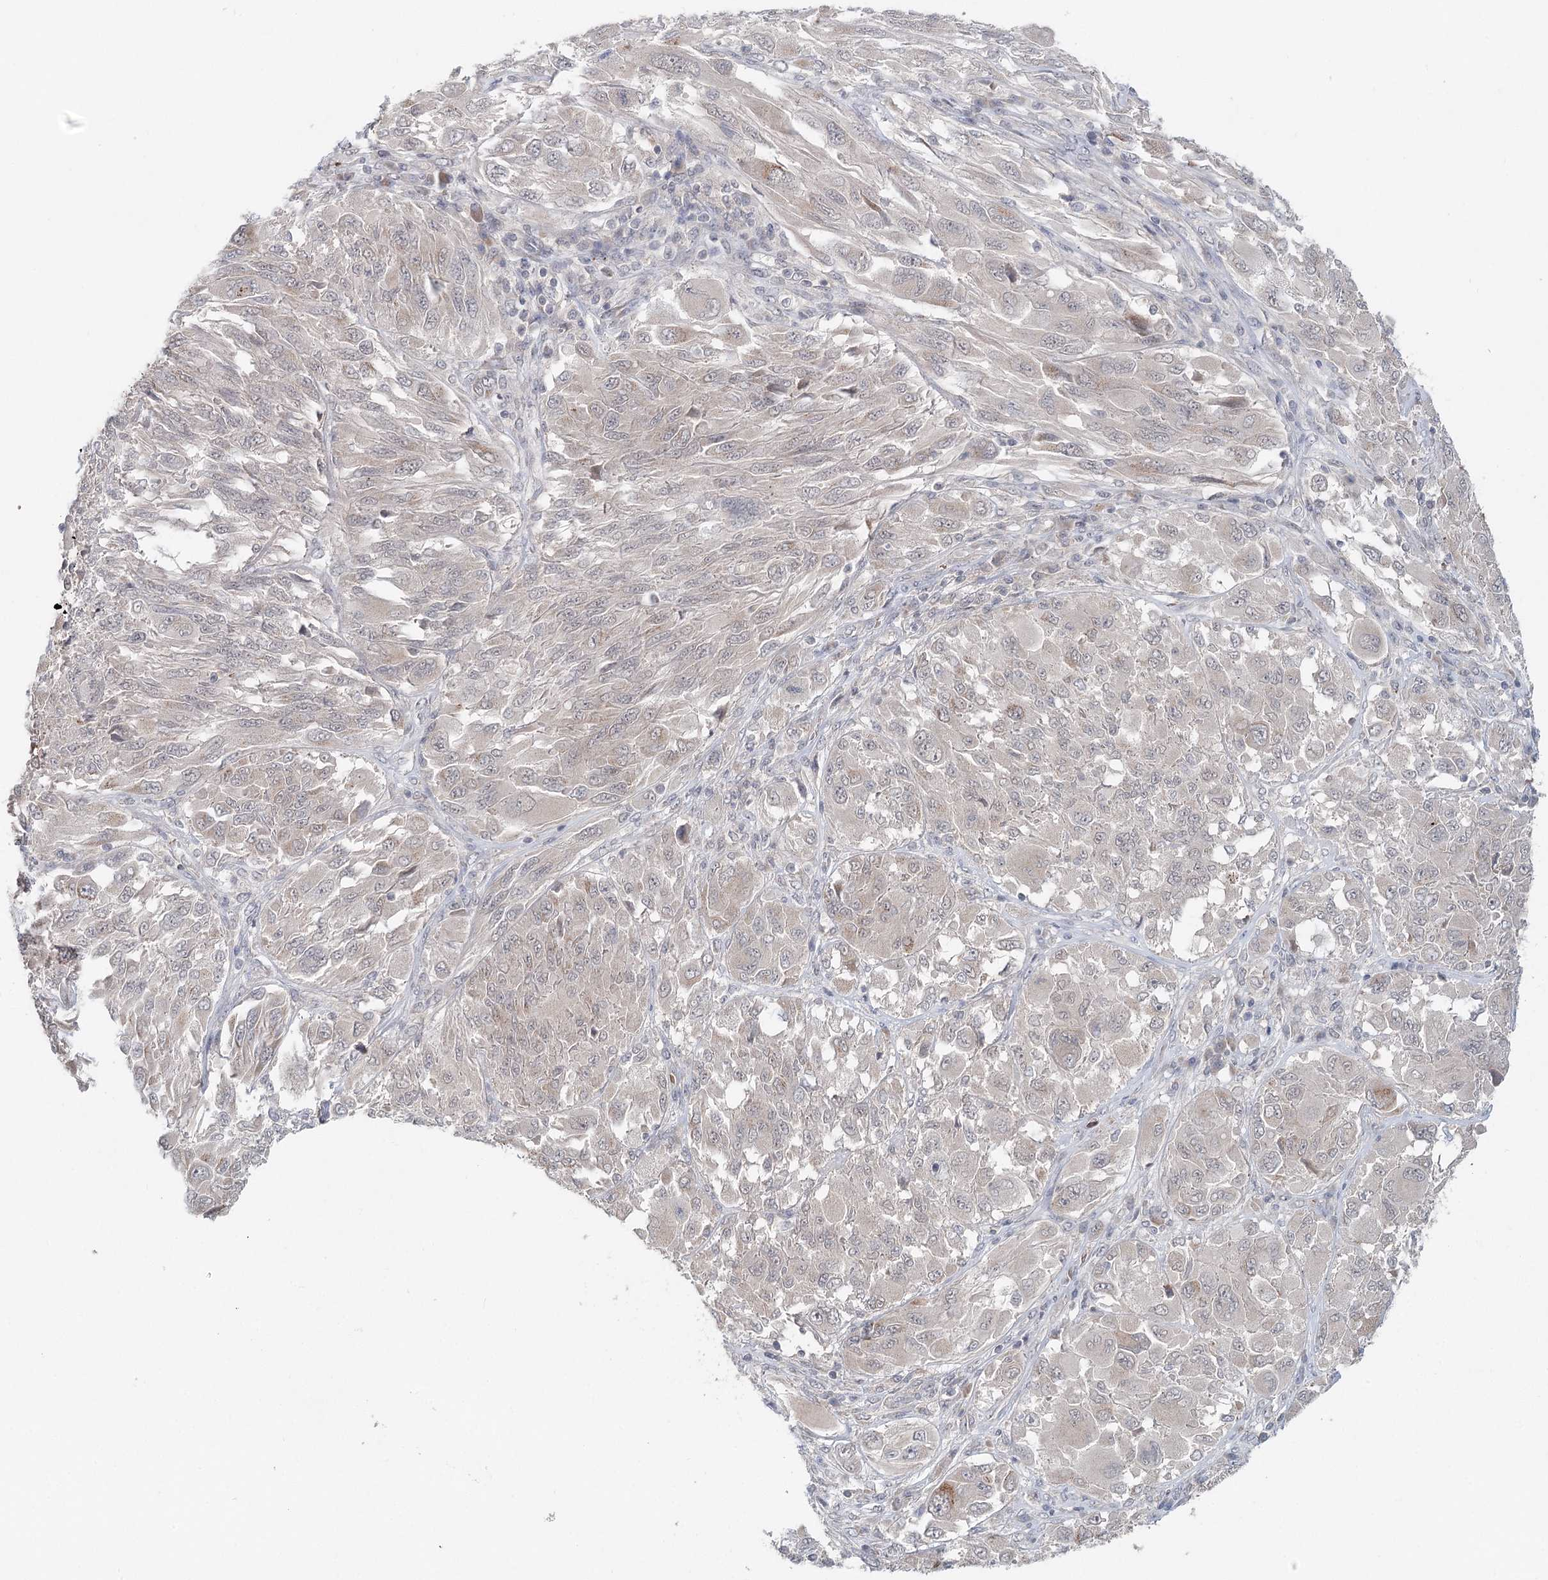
{"staining": {"intensity": "negative", "quantity": "none", "location": "none"}, "tissue": "melanoma", "cell_type": "Tumor cells", "image_type": "cancer", "snomed": [{"axis": "morphology", "description": "Malignant melanoma, NOS"}, {"axis": "topography", "description": "Skin"}], "caption": "Tumor cells are negative for brown protein staining in malignant melanoma.", "gene": "FBXO7", "patient": {"sex": "female", "age": 91}}